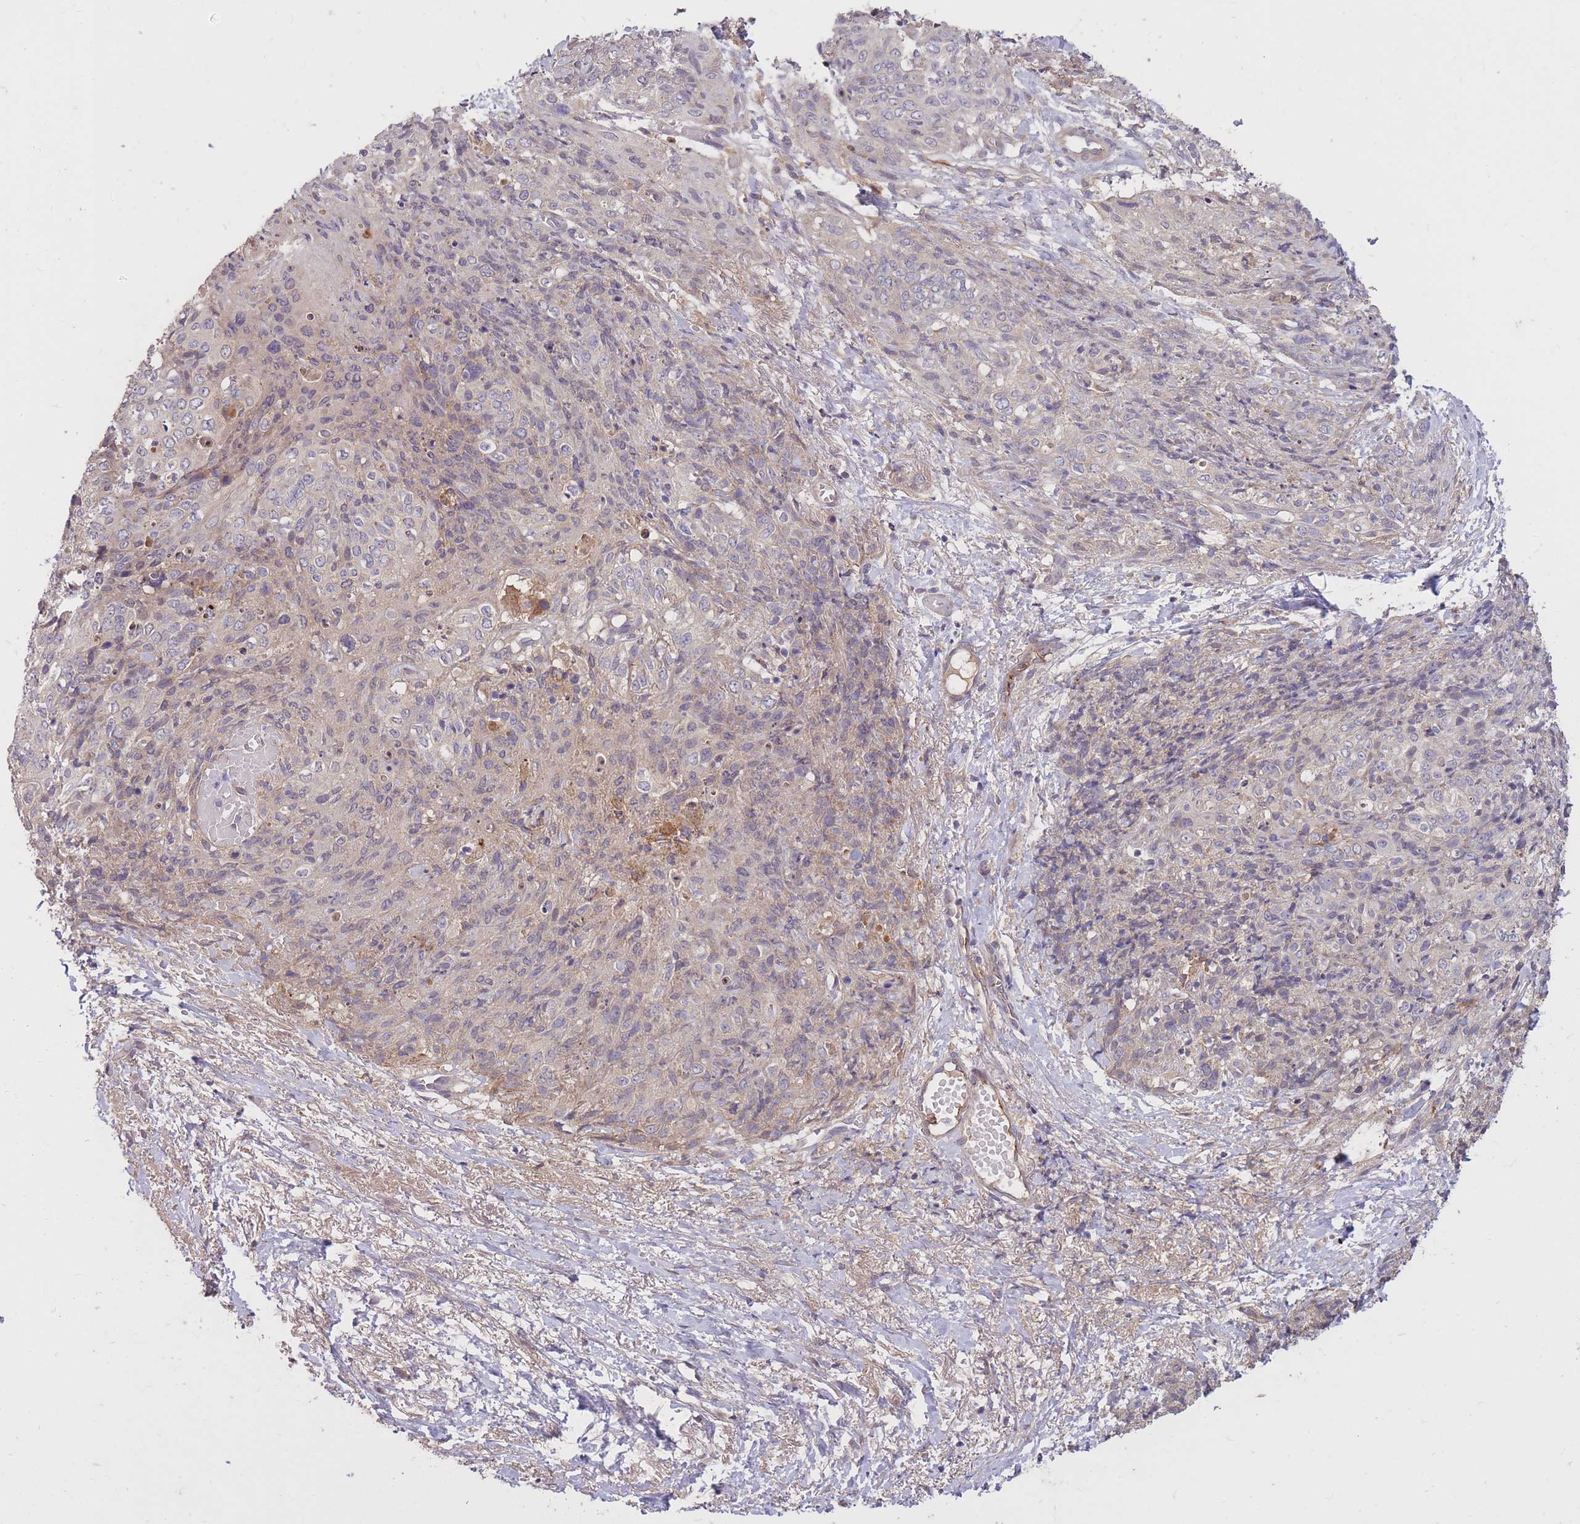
{"staining": {"intensity": "negative", "quantity": "none", "location": "none"}, "tissue": "skin cancer", "cell_type": "Tumor cells", "image_type": "cancer", "snomed": [{"axis": "morphology", "description": "Squamous cell carcinoma, NOS"}, {"axis": "topography", "description": "Skin"}, {"axis": "topography", "description": "Vulva"}], "caption": "Immunohistochemistry of human skin squamous cell carcinoma reveals no expression in tumor cells.", "gene": "IGF2BP2", "patient": {"sex": "female", "age": 85}}